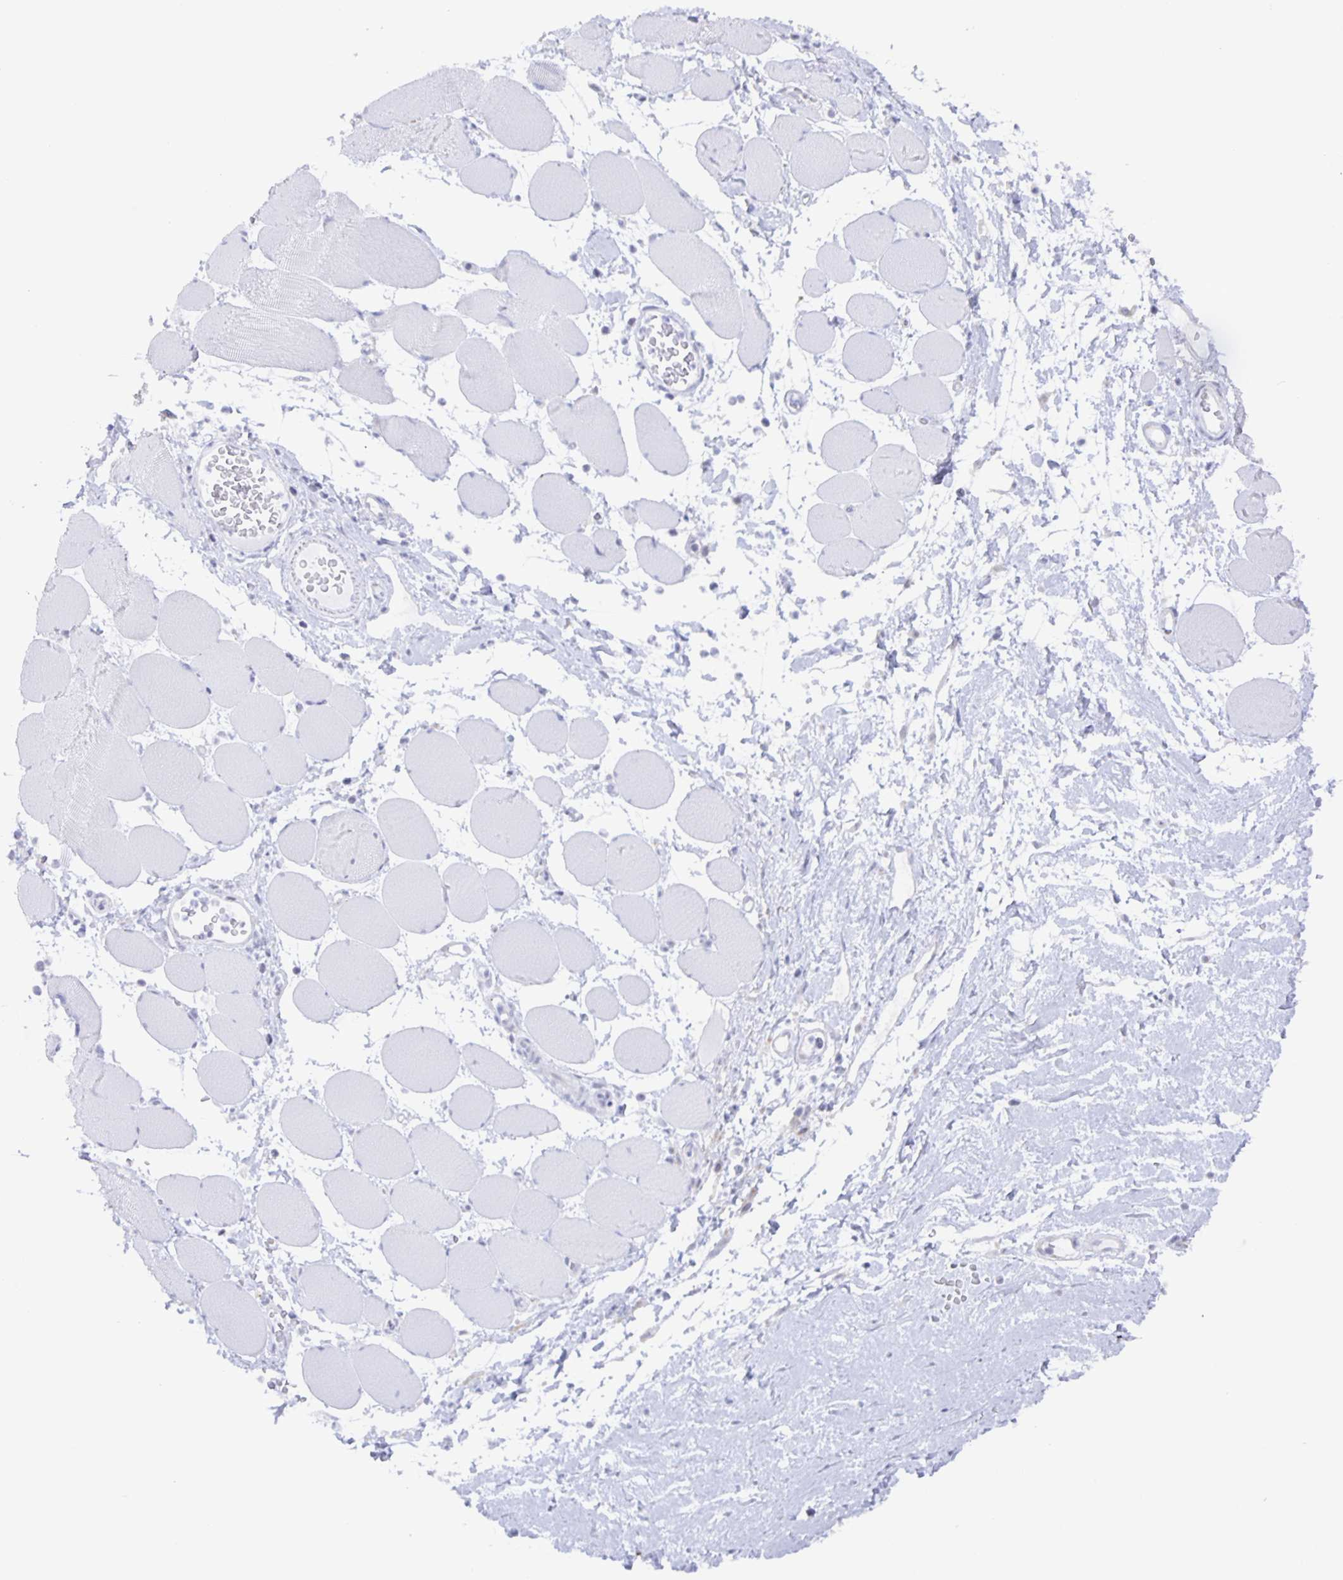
{"staining": {"intensity": "negative", "quantity": "none", "location": "none"}, "tissue": "skeletal muscle", "cell_type": "Myocytes", "image_type": "normal", "snomed": [{"axis": "morphology", "description": "Normal tissue, NOS"}, {"axis": "topography", "description": "Skeletal muscle"}], "caption": "This is an immunohistochemistry micrograph of benign skeletal muscle. There is no positivity in myocytes.", "gene": "LIPA", "patient": {"sex": "female", "age": 75}}